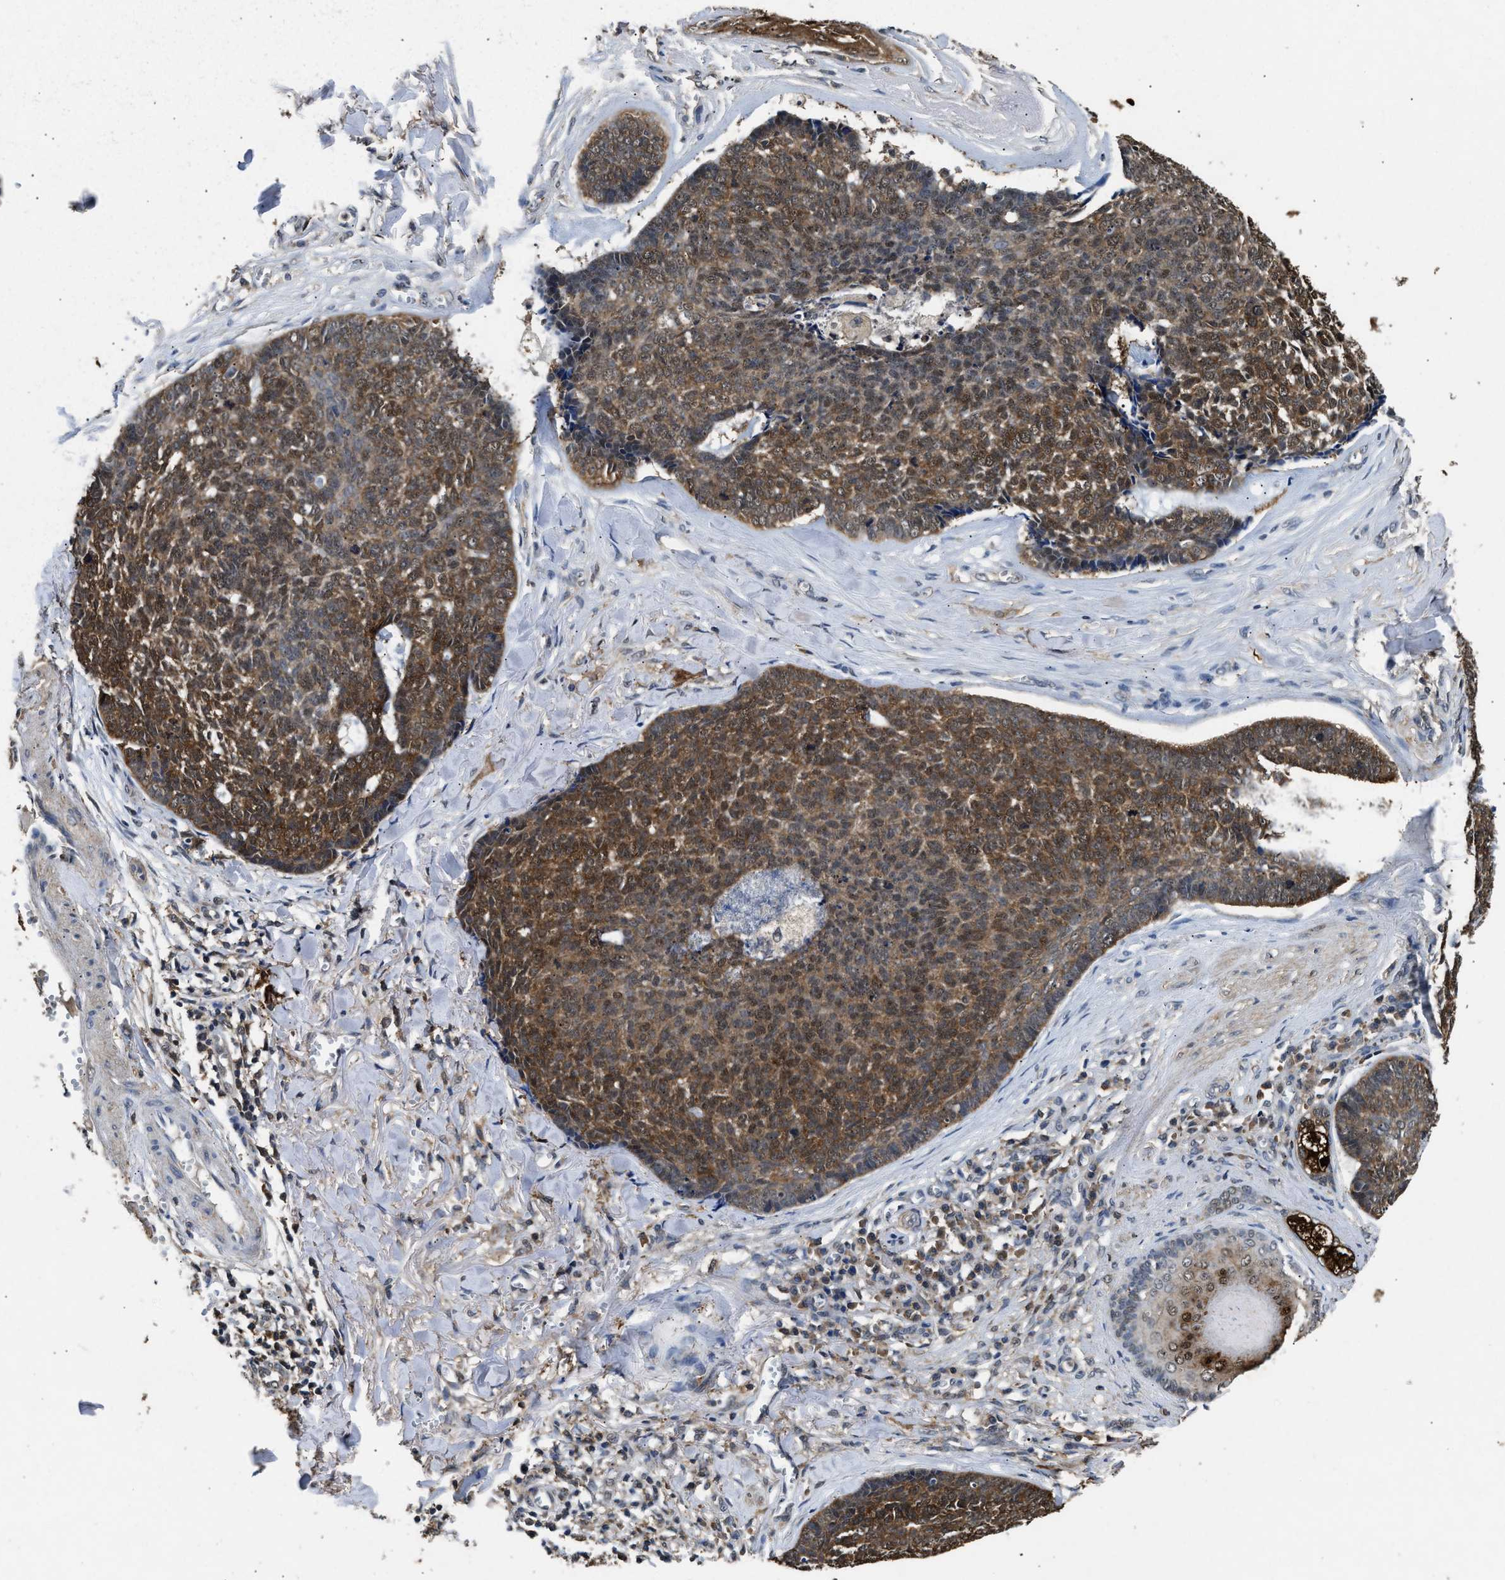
{"staining": {"intensity": "moderate", "quantity": ">75%", "location": "cytoplasmic/membranous,nuclear"}, "tissue": "skin cancer", "cell_type": "Tumor cells", "image_type": "cancer", "snomed": [{"axis": "morphology", "description": "Basal cell carcinoma"}, {"axis": "topography", "description": "Skin"}], "caption": "Immunohistochemistry photomicrograph of neoplastic tissue: skin cancer stained using immunohistochemistry demonstrates medium levels of moderate protein expression localized specifically in the cytoplasmic/membranous and nuclear of tumor cells, appearing as a cytoplasmic/membranous and nuclear brown color.", "gene": "ACAT2", "patient": {"sex": "male", "age": 84}}